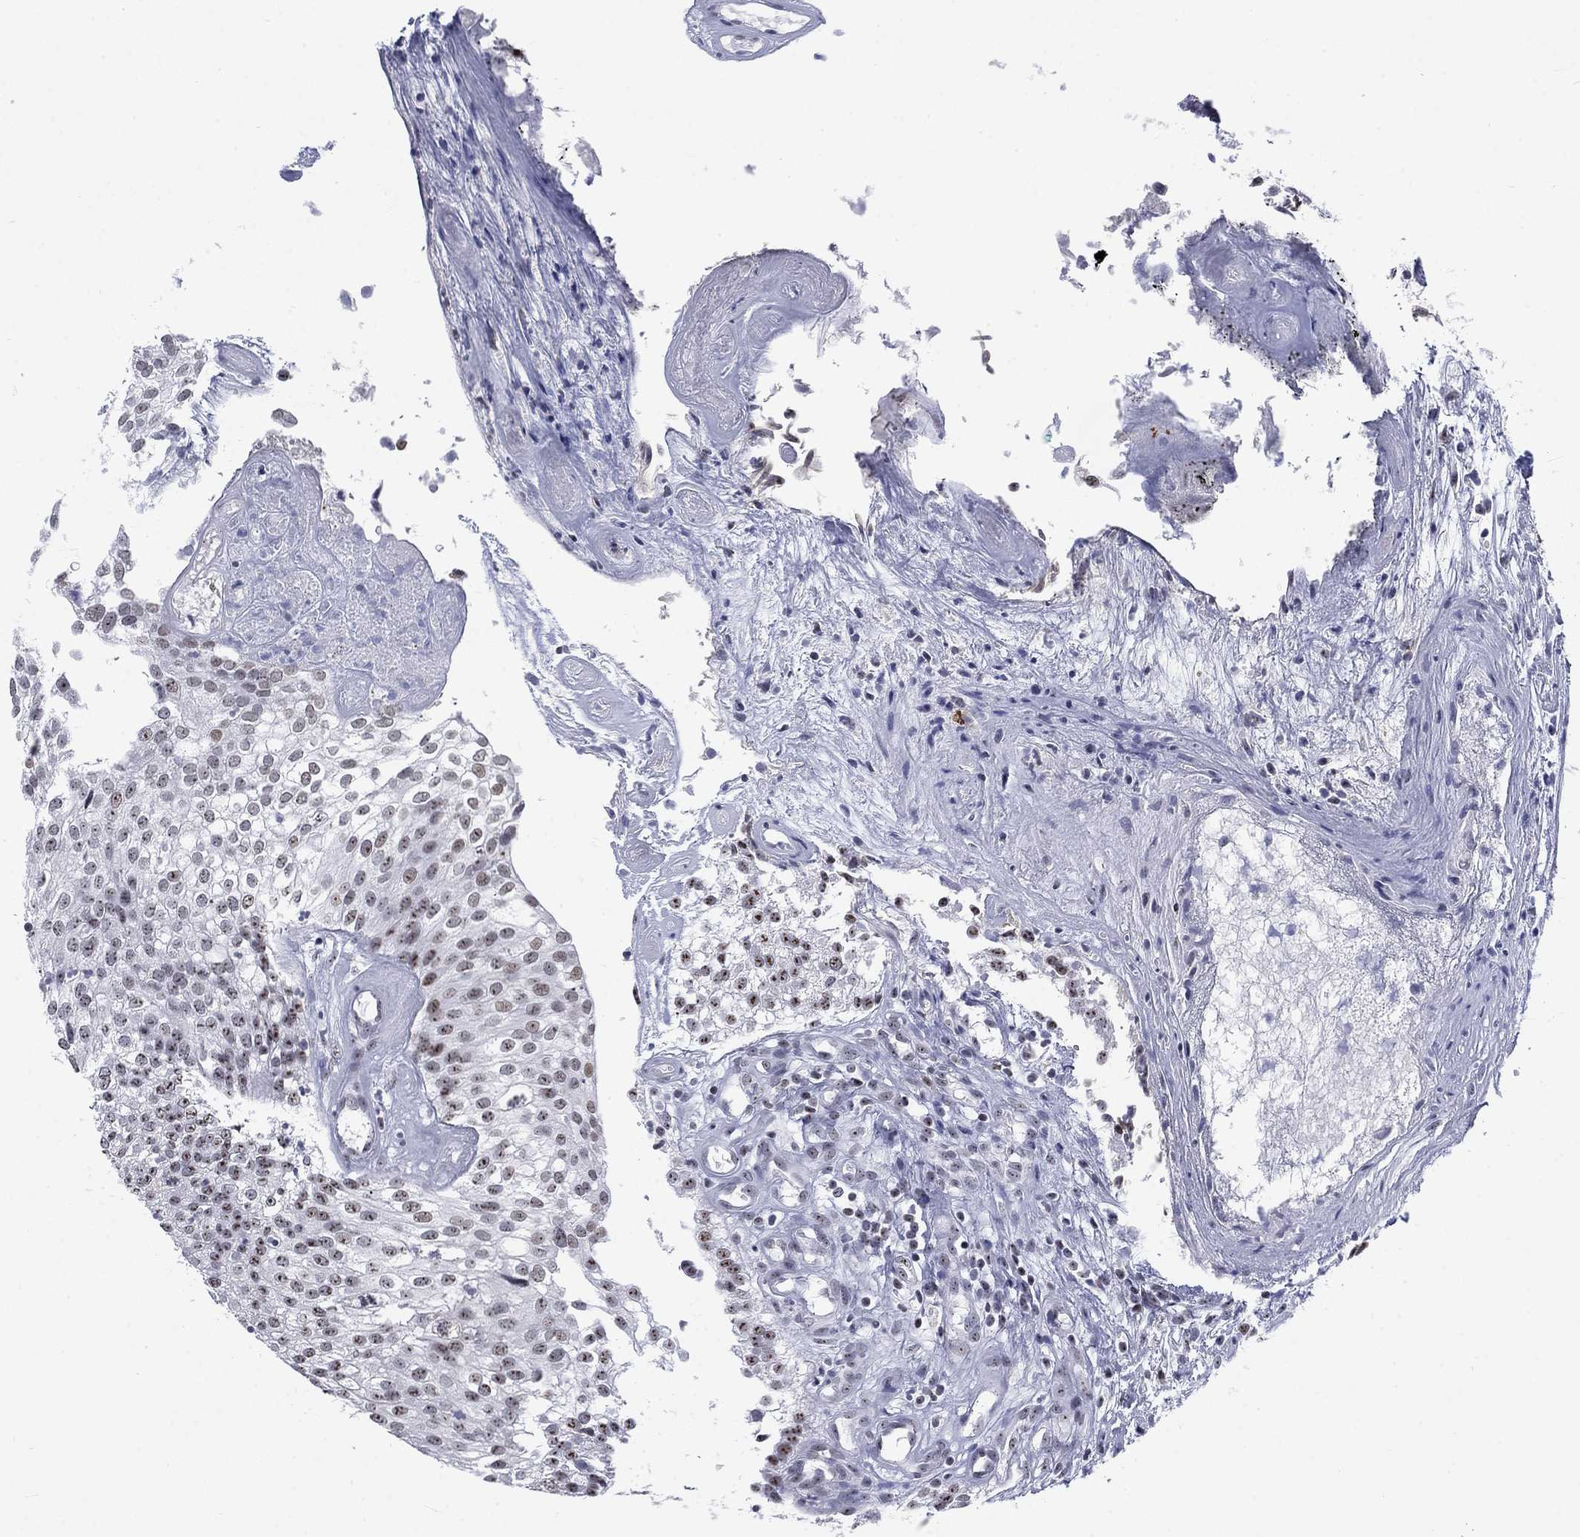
{"staining": {"intensity": "moderate", "quantity": "<25%", "location": "nuclear"}, "tissue": "urothelial cancer", "cell_type": "Tumor cells", "image_type": "cancer", "snomed": [{"axis": "morphology", "description": "Urothelial carcinoma, High grade"}, {"axis": "topography", "description": "Urinary bladder"}], "caption": "A low amount of moderate nuclear positivity is identified in about <25% of tumor cells in urothelial cancer tissue.", "gene": "CSRNP3", "patient": {"sex": "female", "age": 79}}